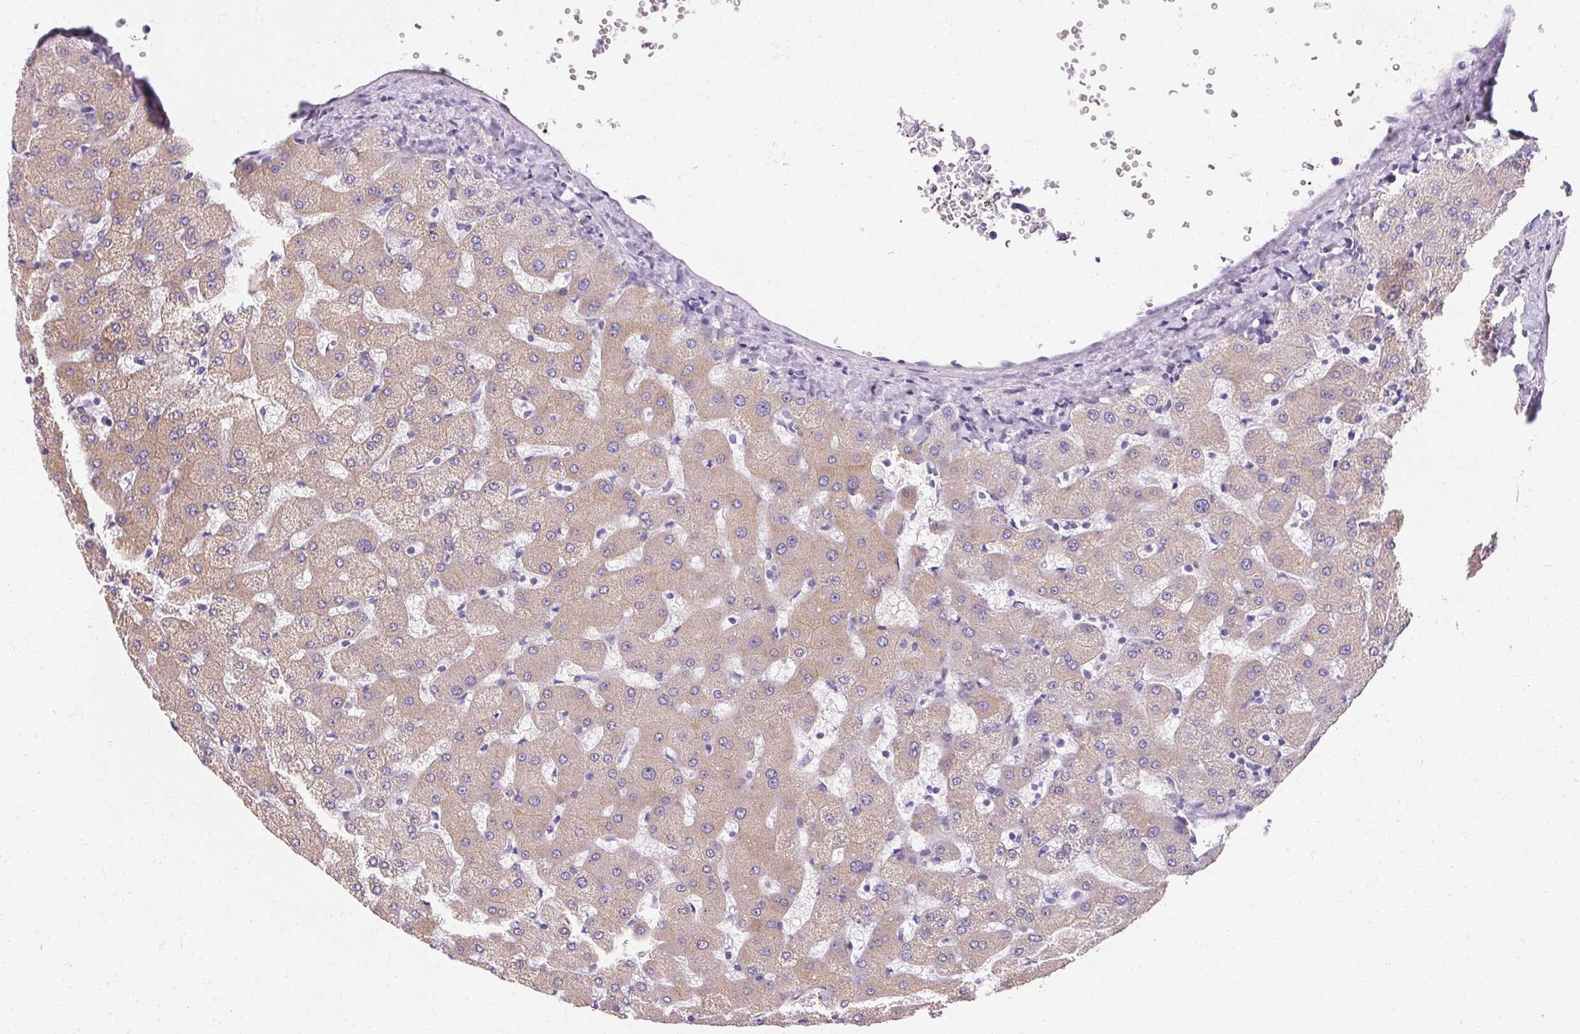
{"staining": {"intensity": "negative", "quantity": "none", "location": "none"}, "tissue": "liver", "cell_type": "Cholangiocytes", "image_type": "normal", "snomed": [{"axis": "morphology", "description": "Normal tissue, NOS"}, {"axis": "topography", "description": "Liver"}], "caption": "Liver was stained to show a protein in brown. There is no significant expression in cholangiocytes. (IHC, brightfield microscopy, high magnification).", "gene": "ASGR2", "patient": {"sex": "female", "age": 63}}